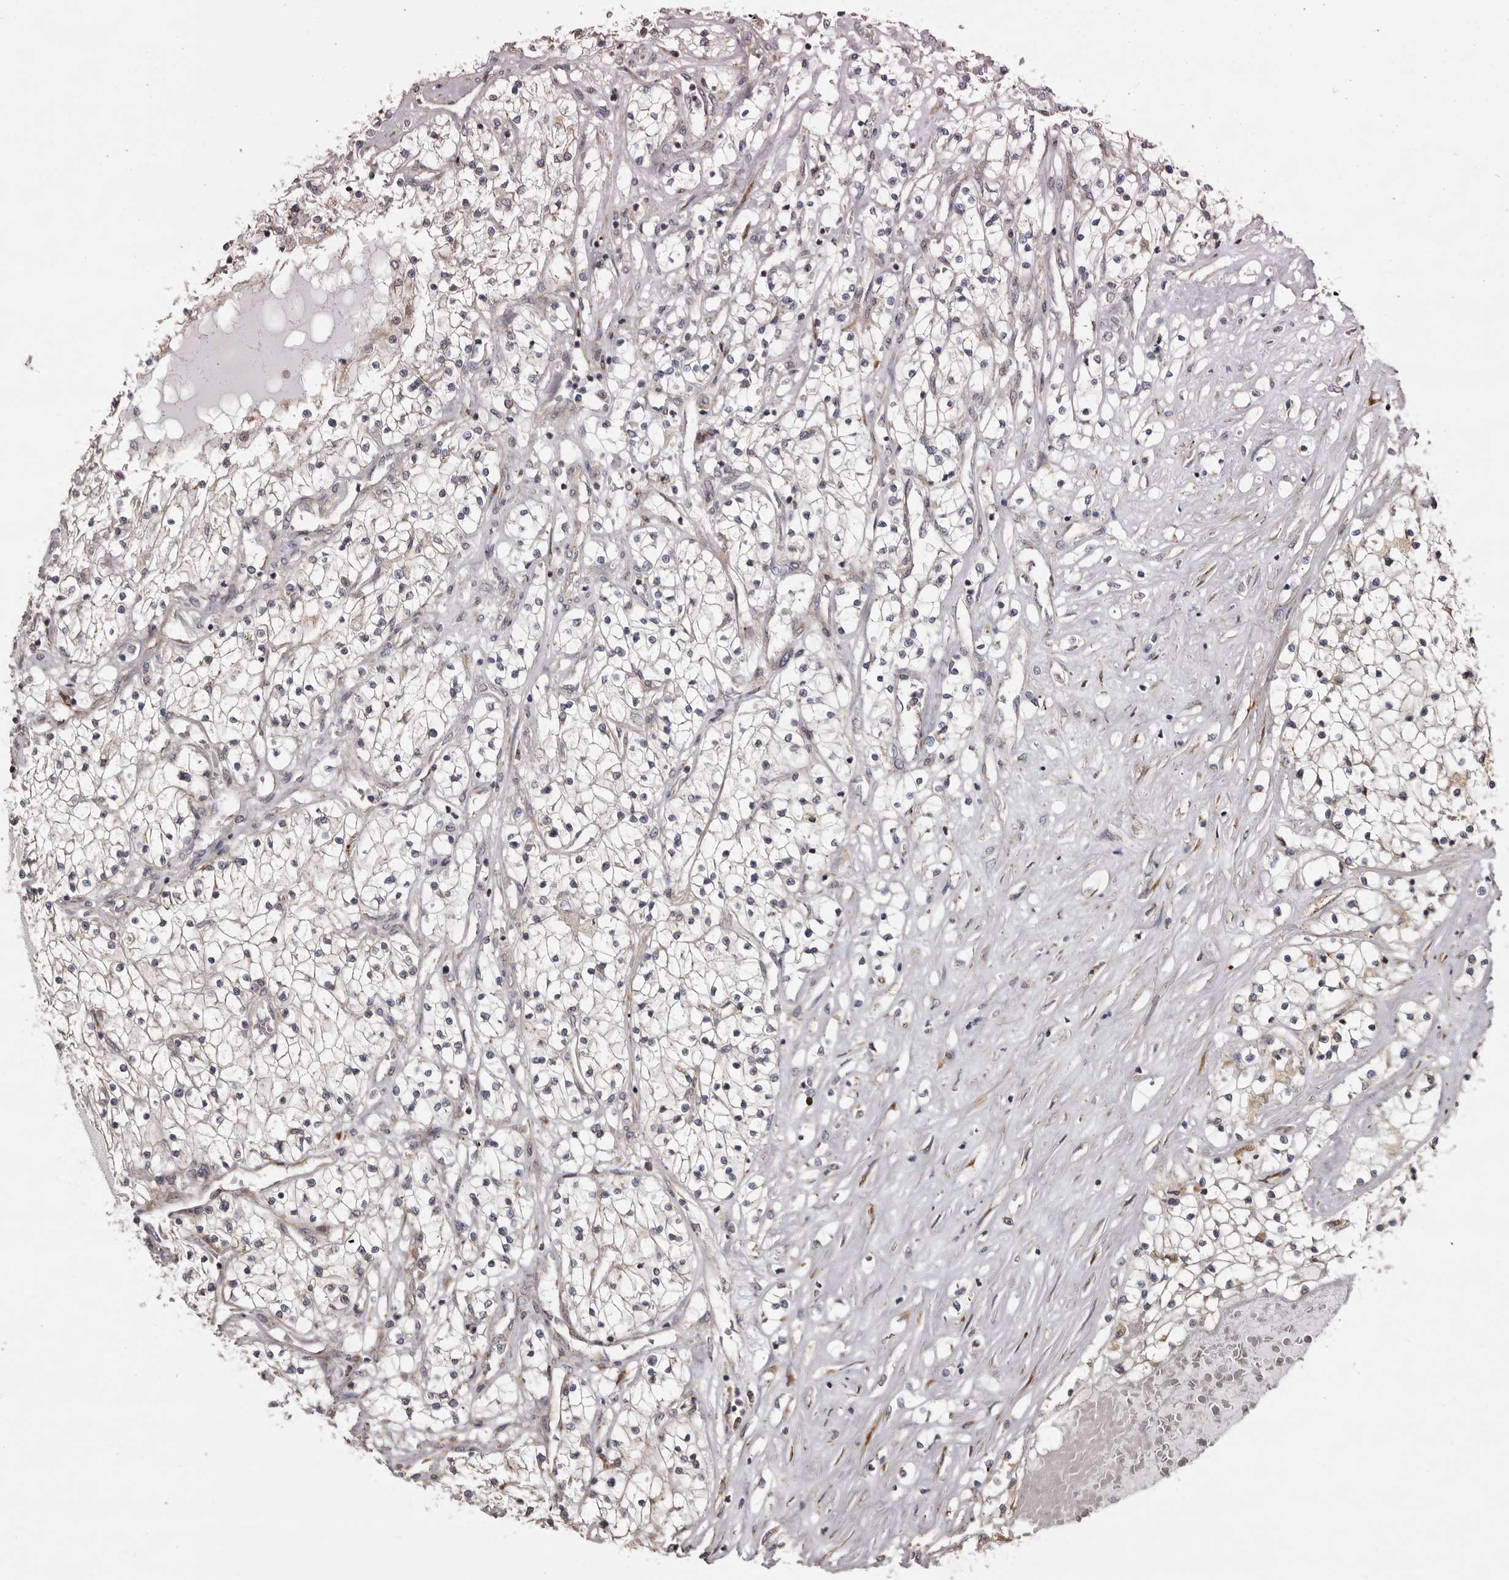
{"staining": {"intensity": "weak", "quantity": "<25%", "location": "cytoplasmic/membranous"}, "tissue": "renal cancer", "cell_type": "Tumor cells", "image_type": "cancer", "snomed": [{"axis": "morphology", "description": "Normal tissue, NOS"}, {"axis": "morphology", "description": "Adenocarcinoma, NOS"}, {"axis": "topography", "description": "Kidney"}], "caption": "Photomicrograph shows no protein expression in tumor cells of renal cancer (adenocarcinoma) tissue.", "gene": "PIGX", "patient": {"sex": "male", "age": 68}}